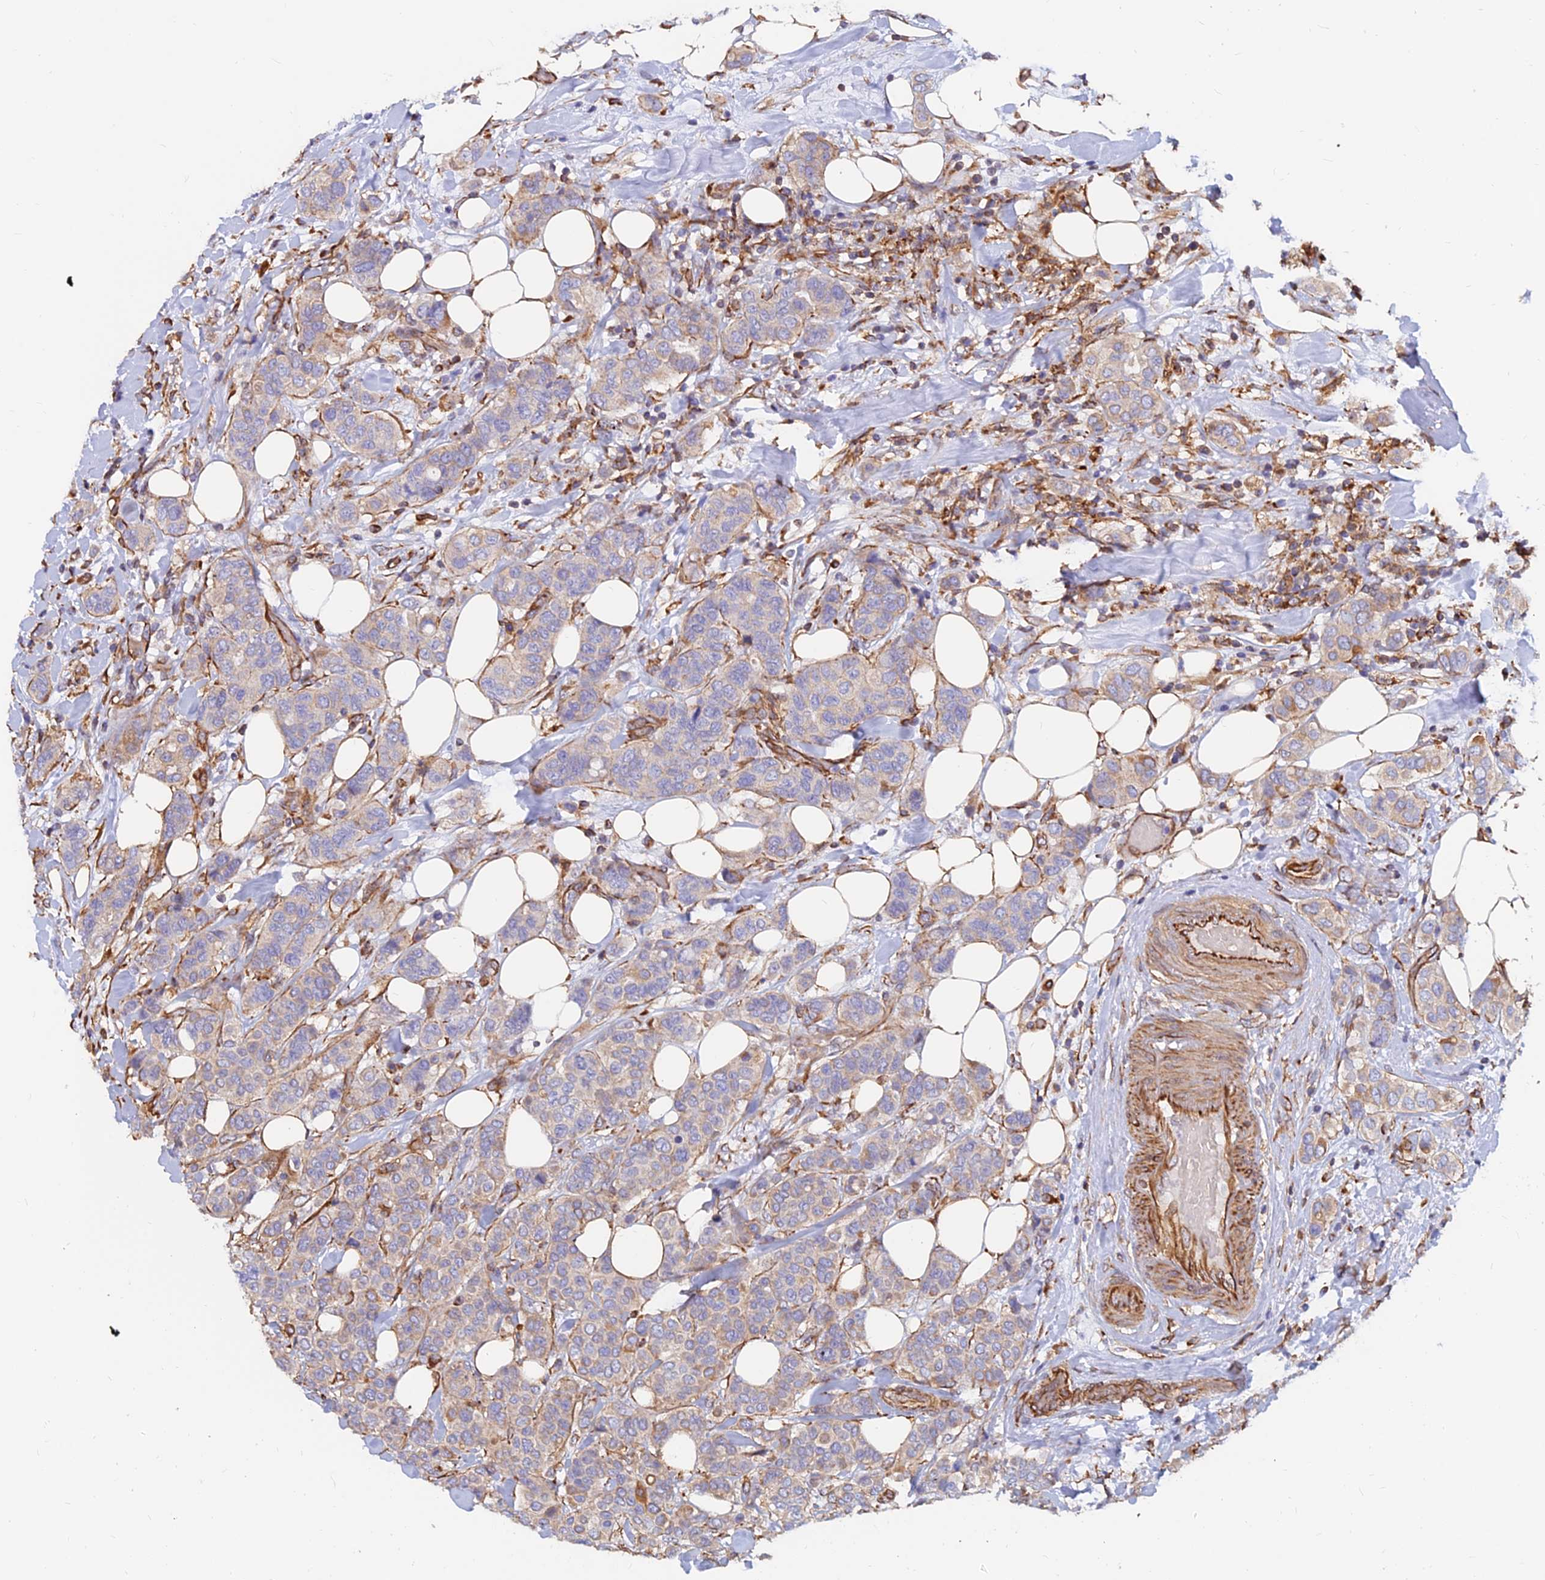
{"staining": {"intensity": "negative", "quantity": "none", "location": "none"}, "tissue": "breast cancer", "cell_type": "Tumor cells", "image_type": "cancer", "snomed": [{"axis": "morphology", "description": "Lobular carcinoma"}, {"axis": "topography", "description": "Breast"}], "caption": "IHC micrograph of neoplastic tissue: breast cancer (lobular carcinoma) stained with DAB displays no significant protein positivity in tumor cells. (Immunohistochemistry, brightfield microscopy, high magnification).", "gene": "CDK18", "patient": {"sex": "female", "age": 51}}